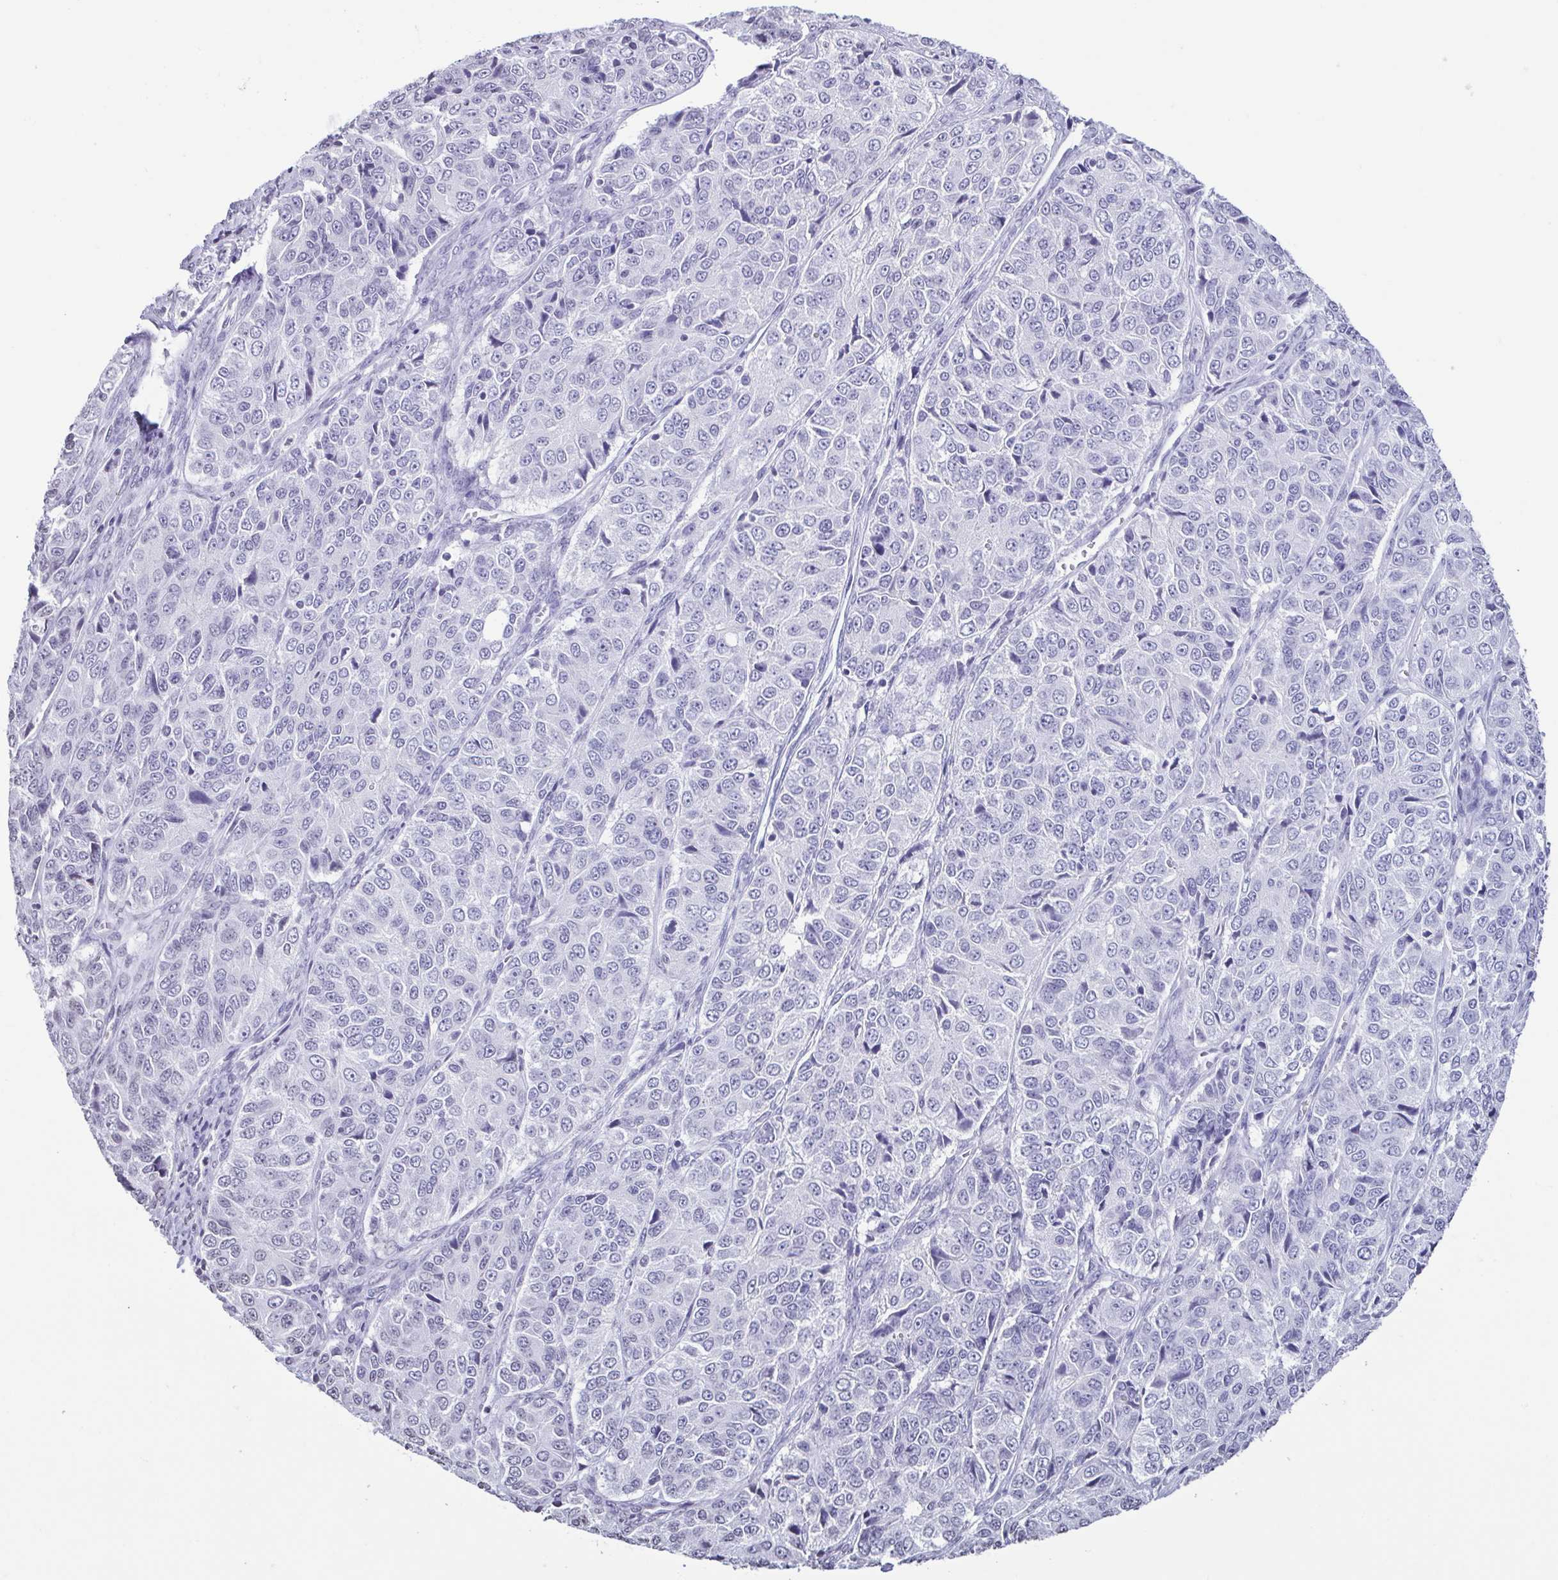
{"staining": {"intensity": "negative", "quantity": "none", "location": "none"}, "tissue": "ovarian cancer", "cell_type": "Tumor cells", "image_type": "cancer", "snomed": [{"axis": "morphology", "description": "Carcinoma, endometroid"}, {"axis": "topography", "description": "Ovary"}], "caption": "Immunohistochemistry (IHC) photomicrograph of neoplastic tissue: human ovarian endometroid carcinoma stained with DAB reveals no significant protein positivity in tumor cells.", "gene": "VCY1B", "patient": {"sex": "female", "age": 51}}